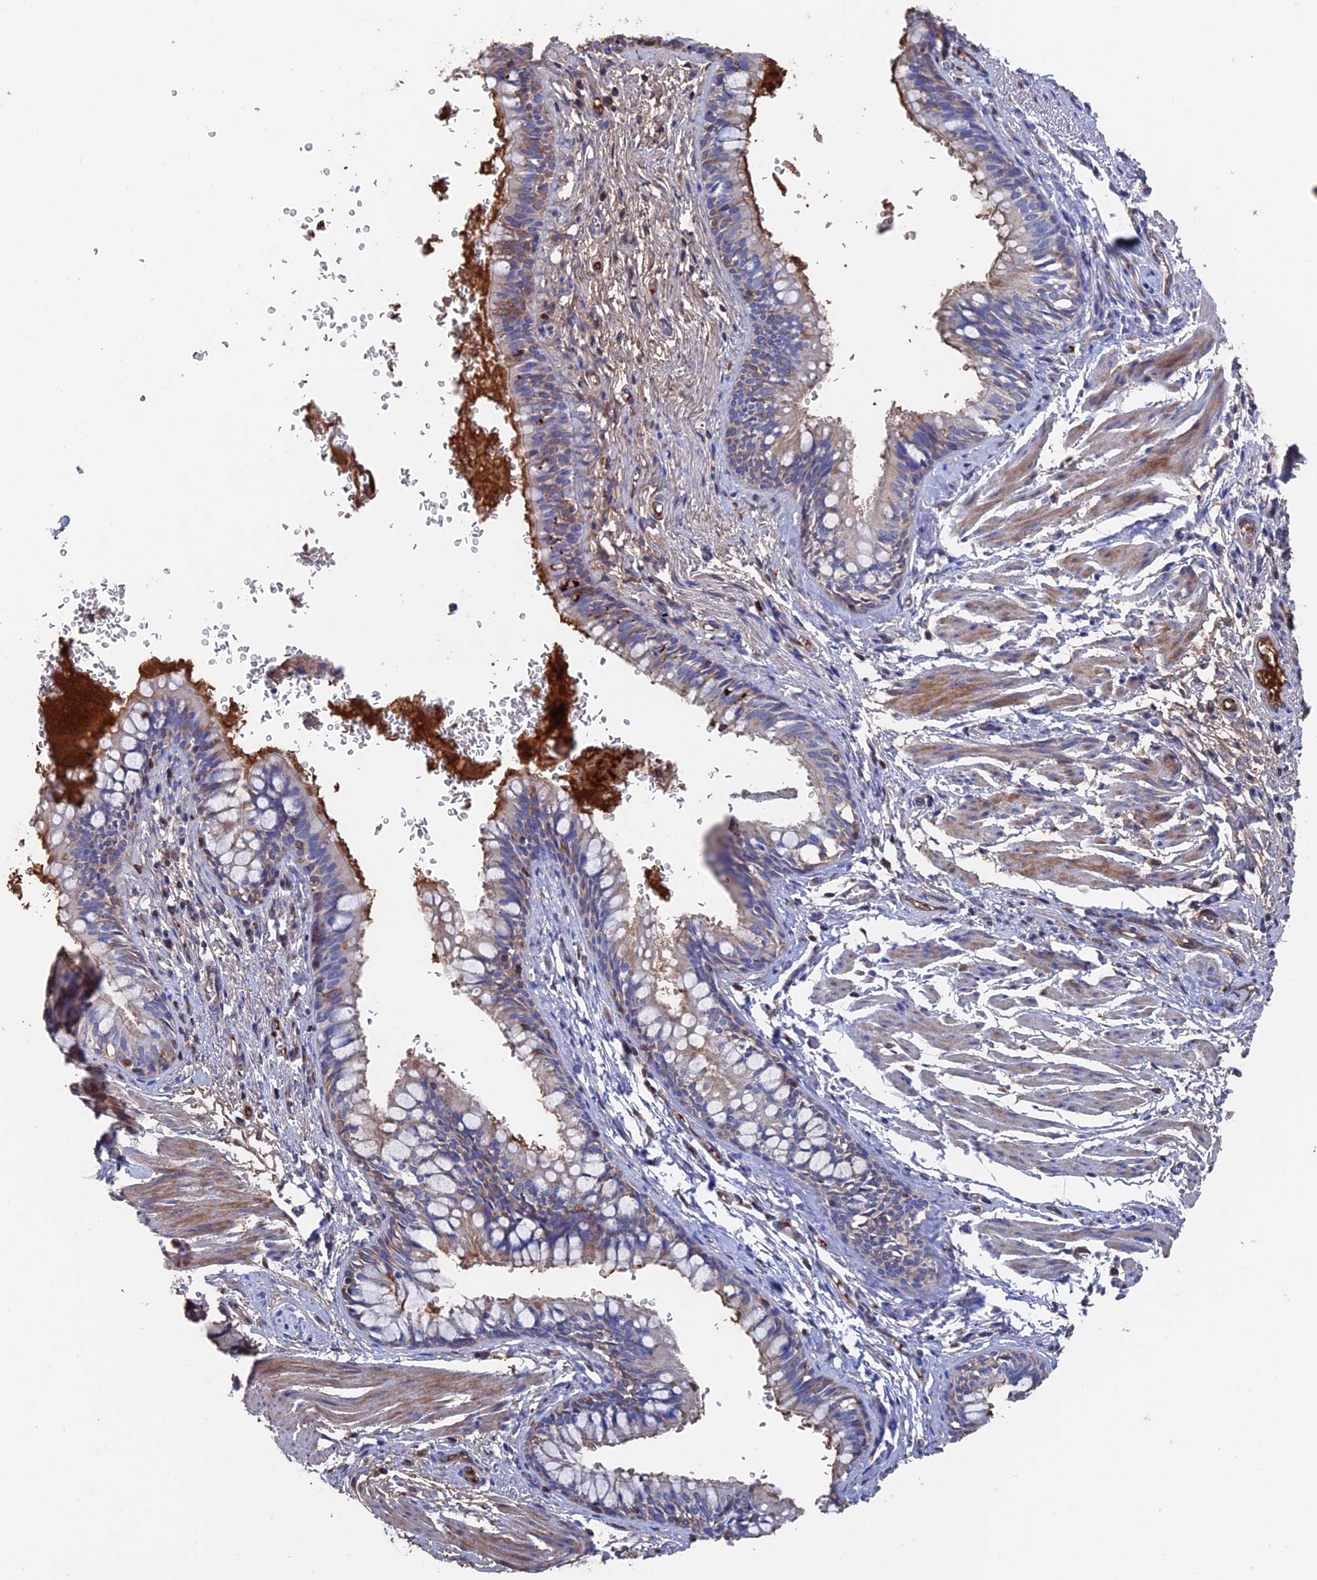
{"staining": {"intensity": "moderate", "quantity": "<25%", "location": "cytoplasmic/membranous"}, "tissue": "bronchus", "cell_type": "Respiratory epithelial cells", "image_type": "normal", "snomed": [{"axis": "morphology", "description": "Normal tissue, NOS"}, {"axis": "topography", "description": "Cartilage tissue"}, {"axis": "topography", "description": "Bronchus"}], "caption": "IHC of normal human bronchus reveals low levels of moderate cytoplasmic/membranous staining in about <25% of respiratory epithelial cells.", "gene": "HPF1", "patient": {"sex": "female", "age": 36}}